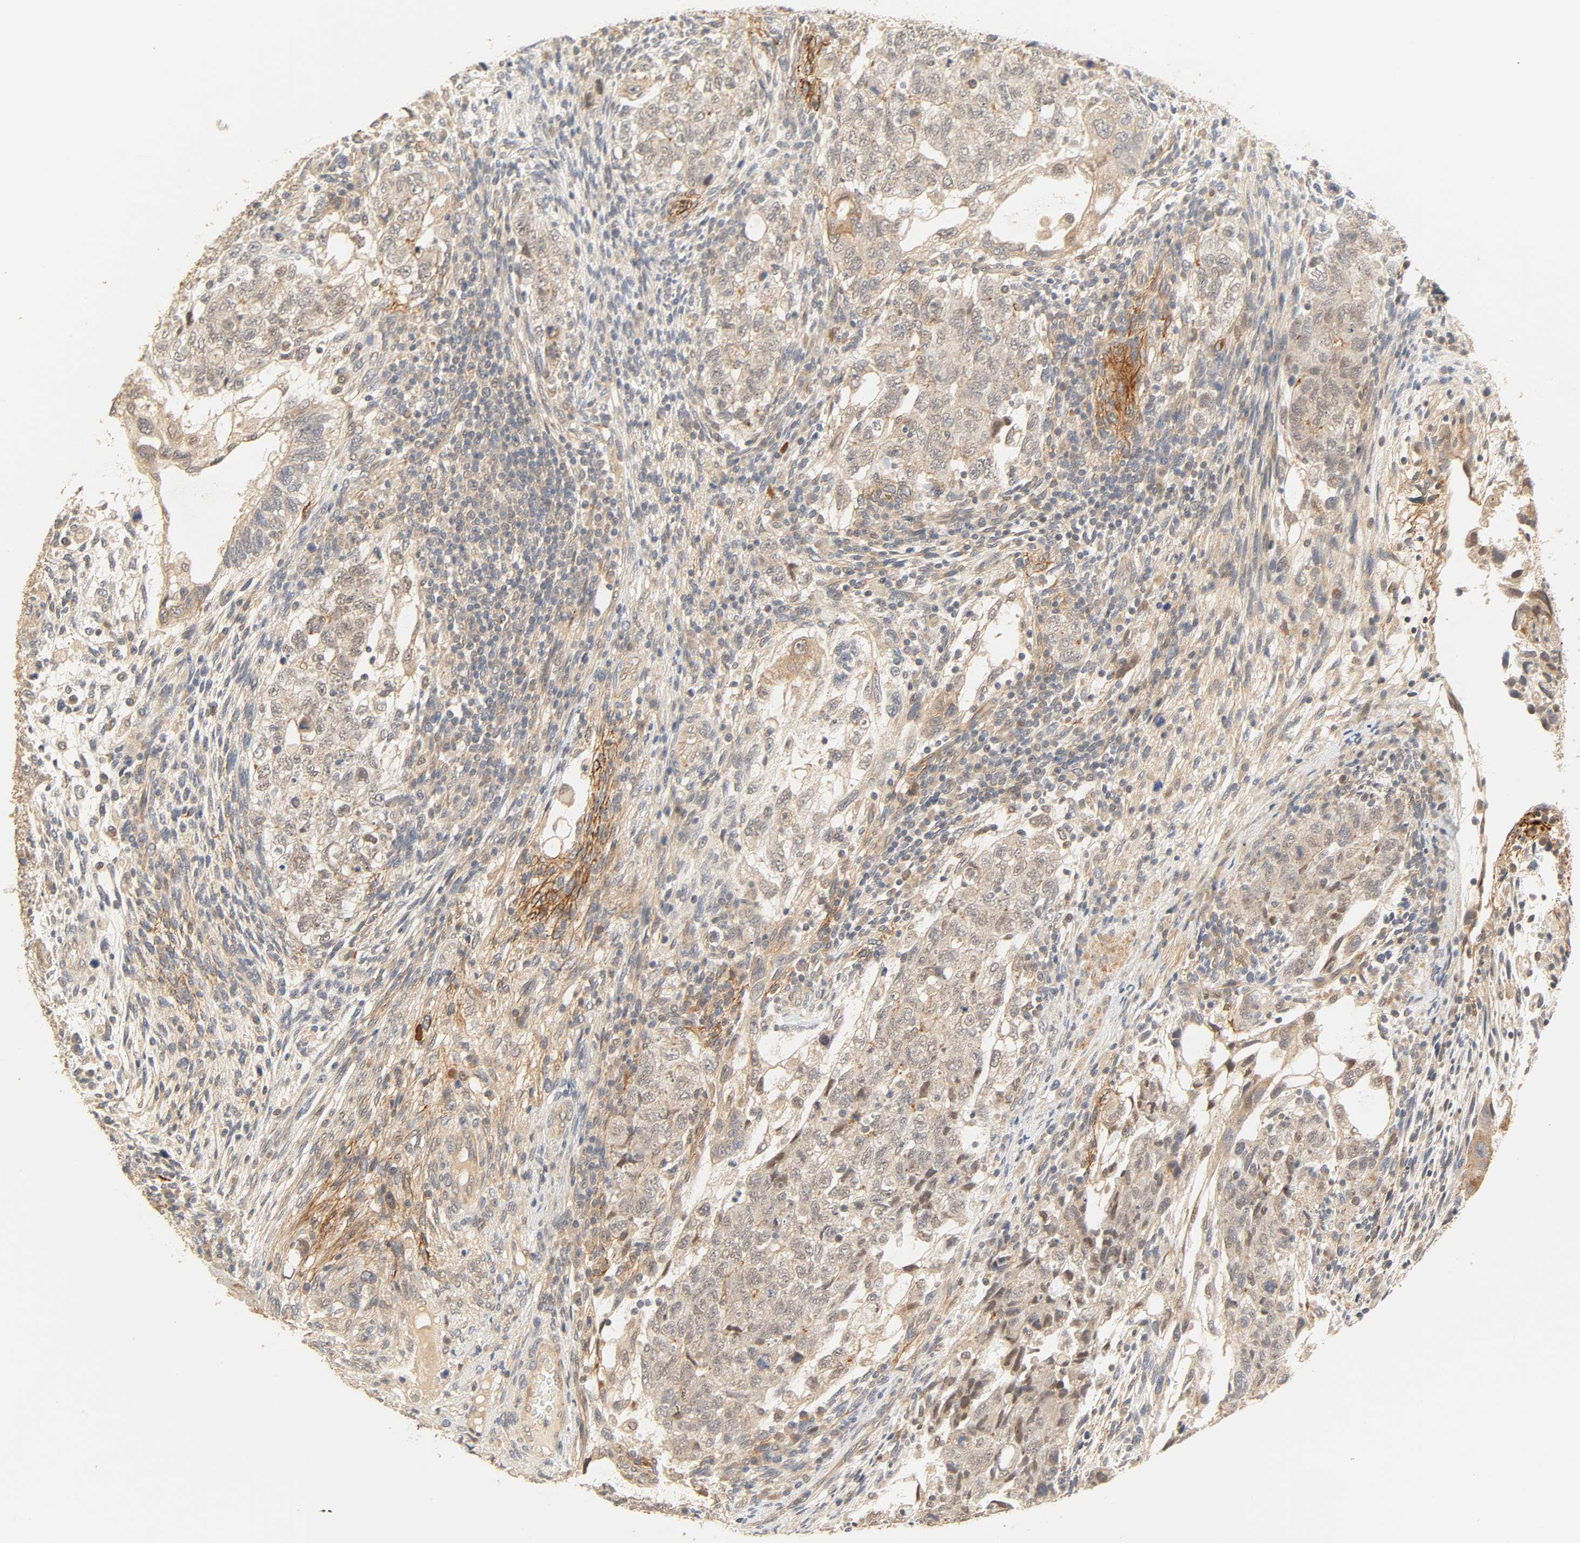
{"staining": {"intensity": "weak", "quantity": "25%-75%", "location": "cytoplasmic/membranous"}, "tissue": "testis cancer", "cell_type": "Tumor cells", "image_type": "cancer", "snomed": [{"axis": "morphology", "description": "Normal tissue, NOS"}, {"axis": "morphology", "description": "Carcinoma, Embryonal, NOS"}, {"axis": "topography", "description": "Testis"}], "caption": "Testis embryonal carcinoma stained with DAB (3,3'-diaminobenzidine) immunohistochemistry demonstrates low levels of weak cytoplasmic/membranous expression in about 25%-75% of tumor cells. (DAB IHC, brown staining for protein, blue staining for nuclei).", "gene": "CACNA1G", "patient": {"sex": "male", "age": 36}}